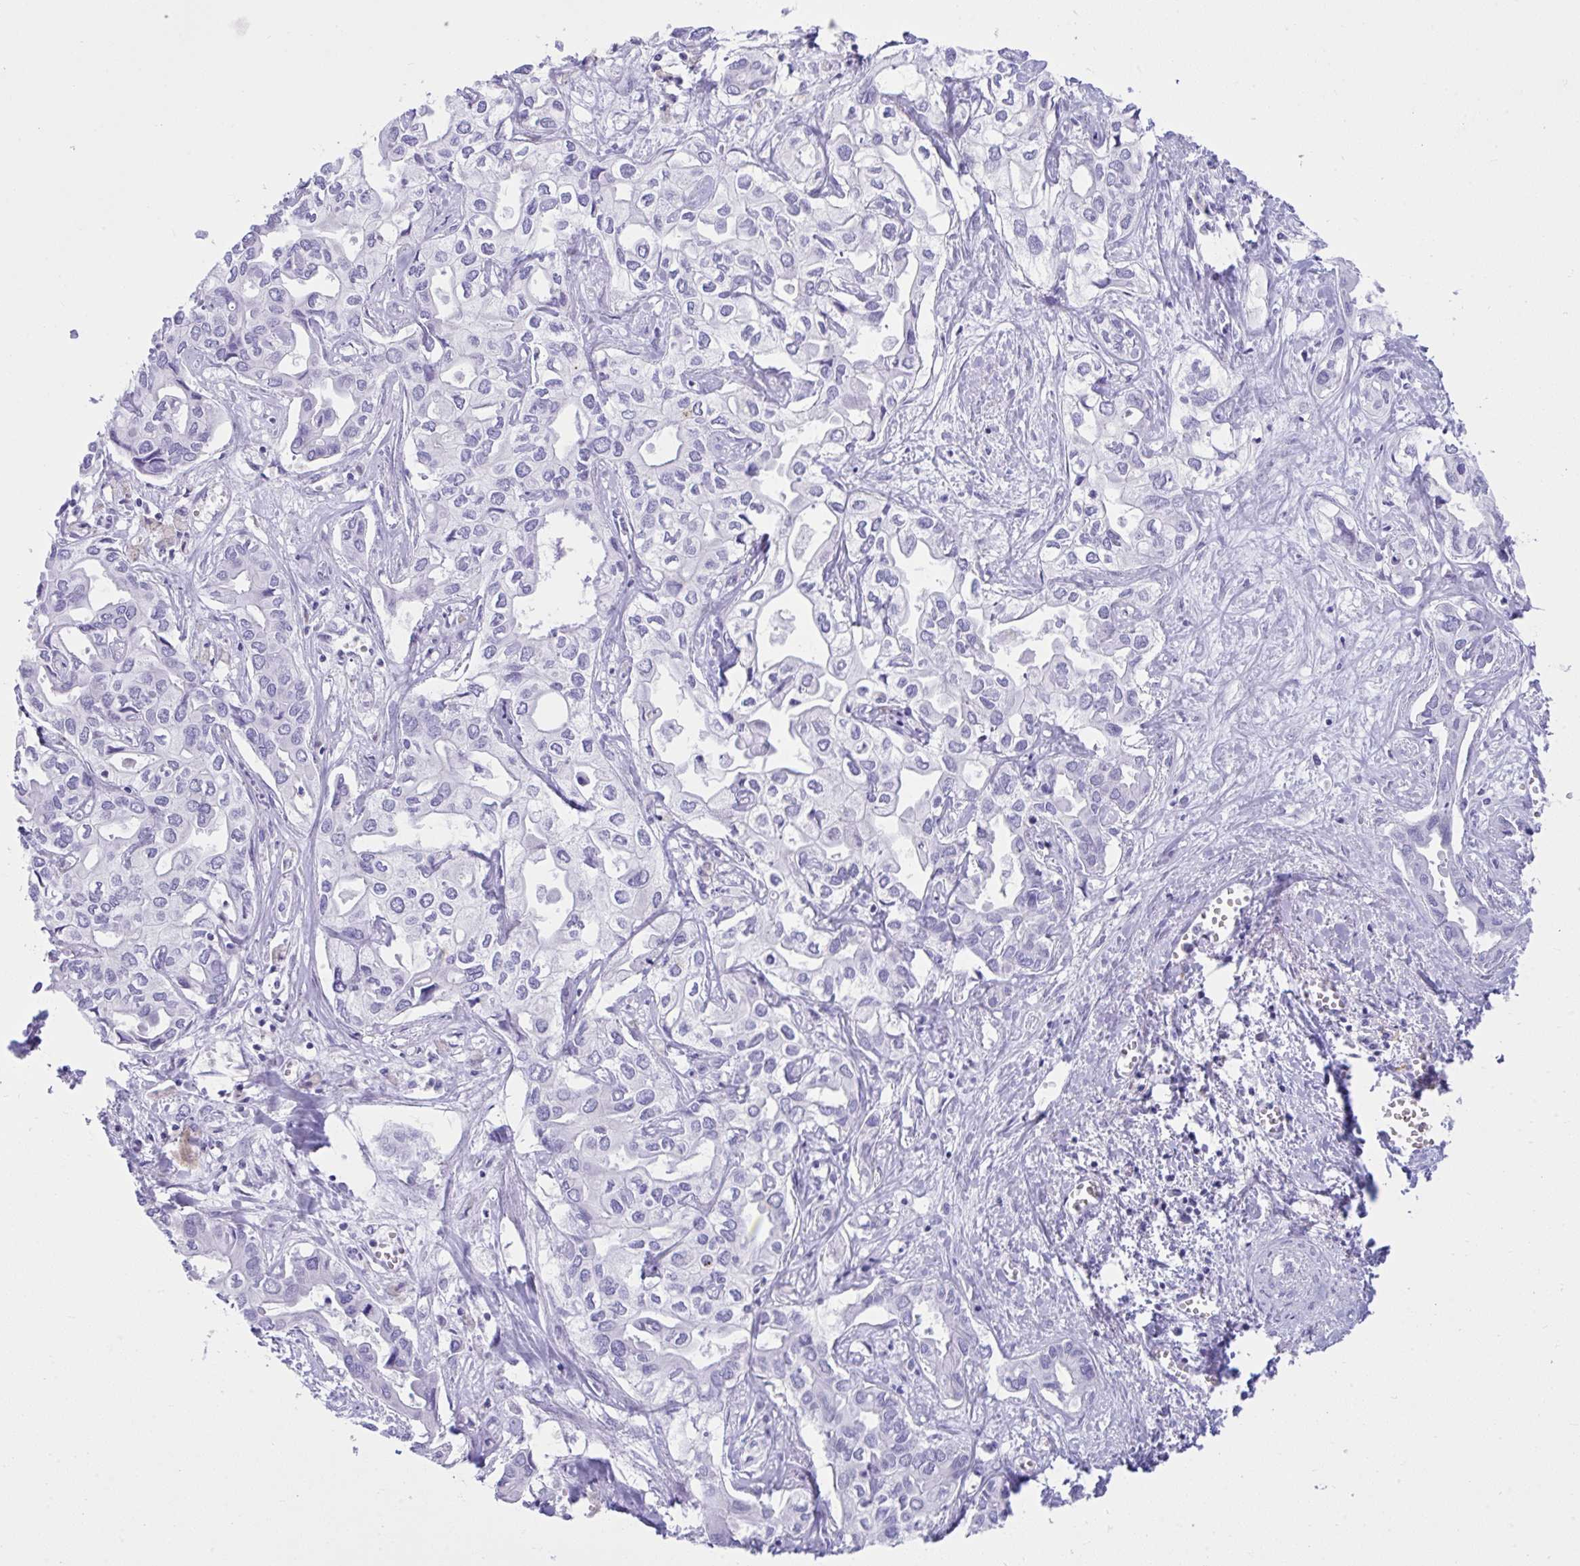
{"staining": {"intensity": "negative", "quantity": "none", "location": "none"}, "tissue": "liver cancer", "cell_type": "Tumor cells", "image_type": "cancer", "snomed": [{"axis": "morphology", "description": "Cholangiocarcinoma"}, {"axis": "topography", "description": "Liver"}], "caption": "IHC of human liver cancer (cholangiocarcinoma) reveals no staining in tumor cells. The staining was performed using DAB (3,3'-diaminobenzidine) to visualize the protein expression in brown, while the nuclei were stained in blue with hematoxylin (Magnification: 20x).", "gene": "PSCA", "patient": {"sex": "female", "age": 64}}